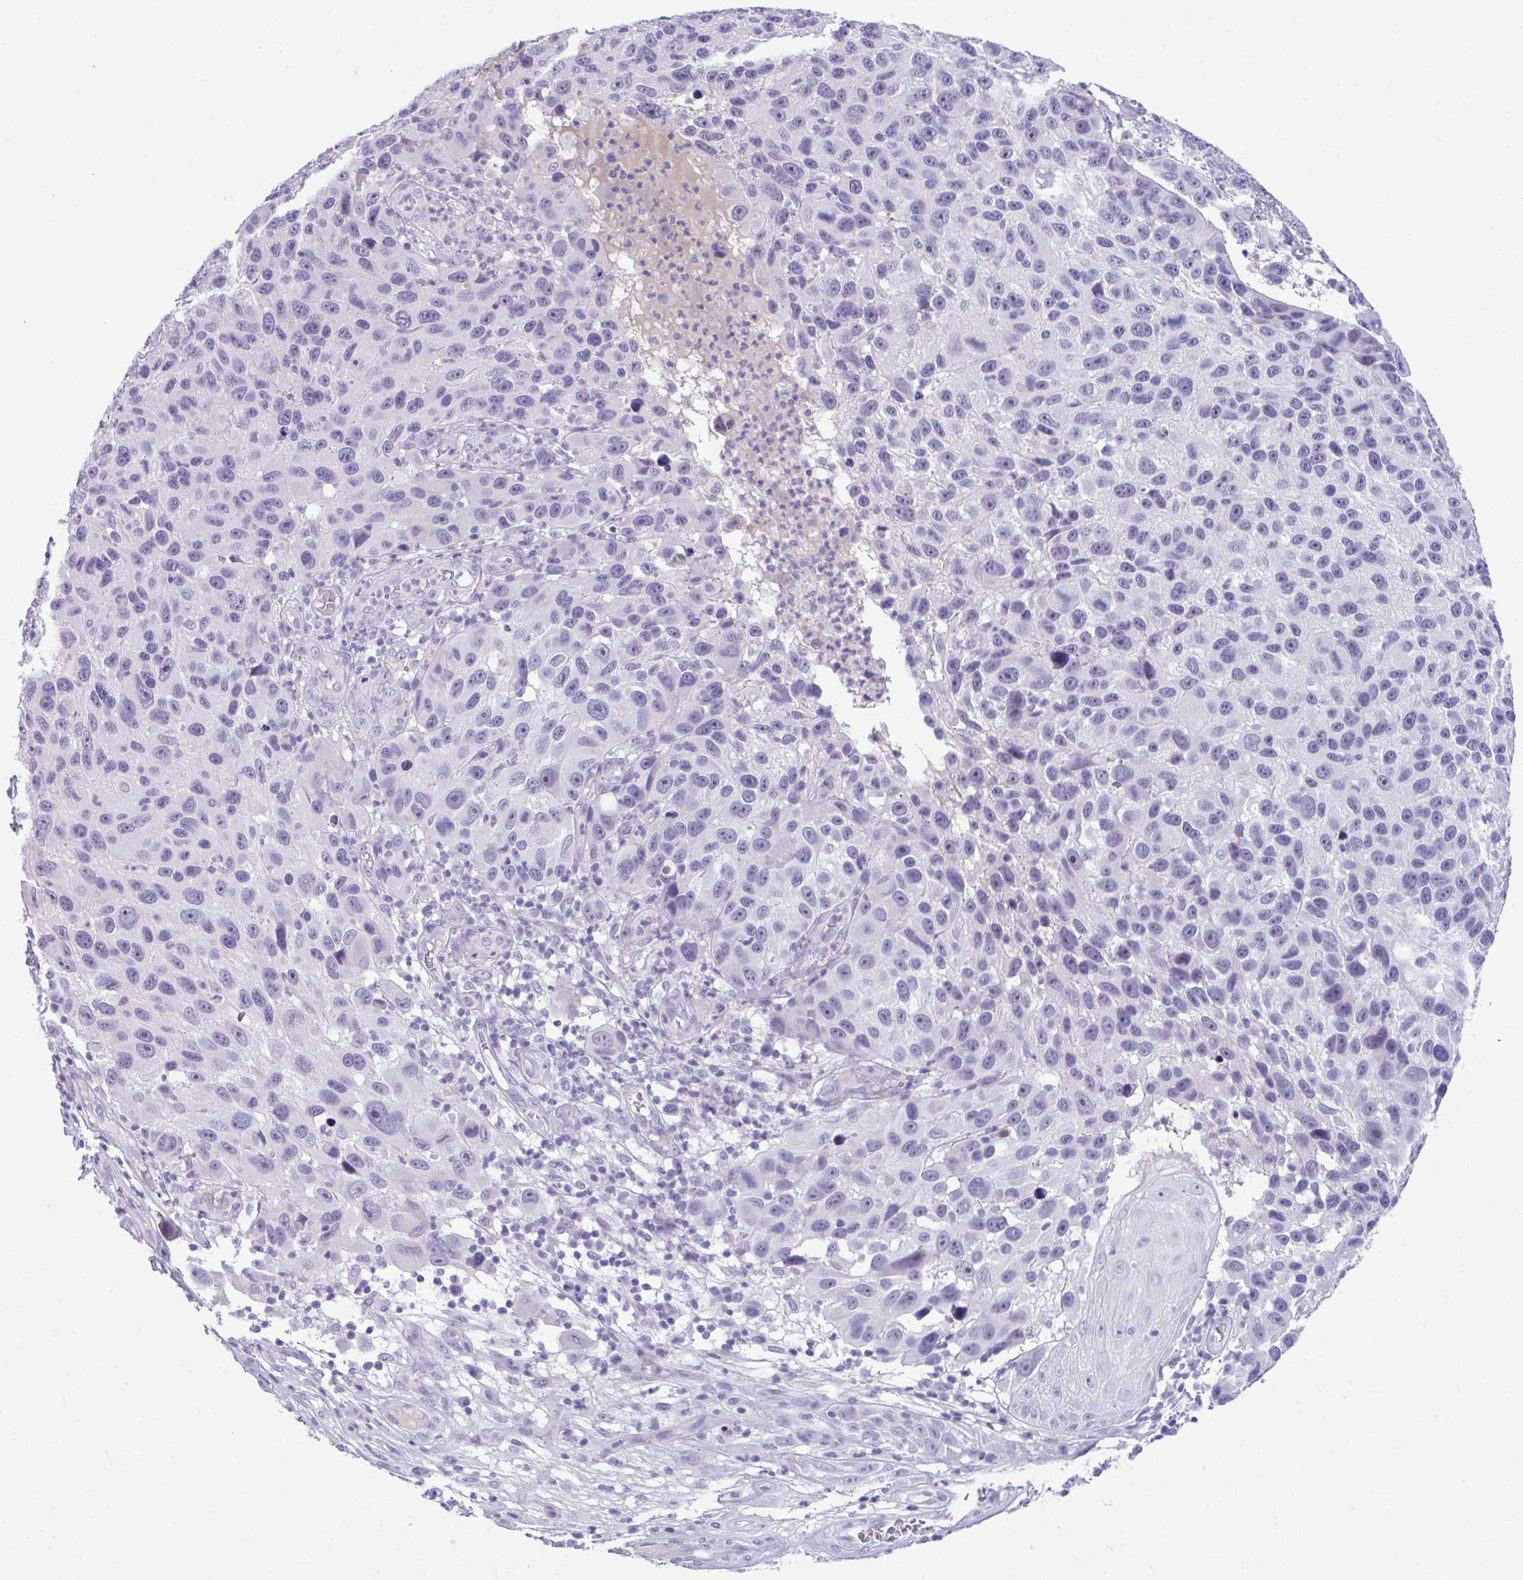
{"staining": {"intensity": "negative", "quantity": "none", "location": "none"}, "tissue": "melanoma", "cell_type": "Tumor cells", "image_type": "cancer", "snomed": [{"axis": "morphology", "description": "Malignant melanoma, NOS"}, {"axis": "topography", "description": "Skin"}], "caption": "Immunohistochemistry photomicrograph of neoplastic tissue: human malignant melanoma stained with DAB (3,3'-diaminobenzidine) exhibits no significant protein positivity in tumor cells.", "gene": "PIGZ", "patient": {"sex": "male", "age": 53}}